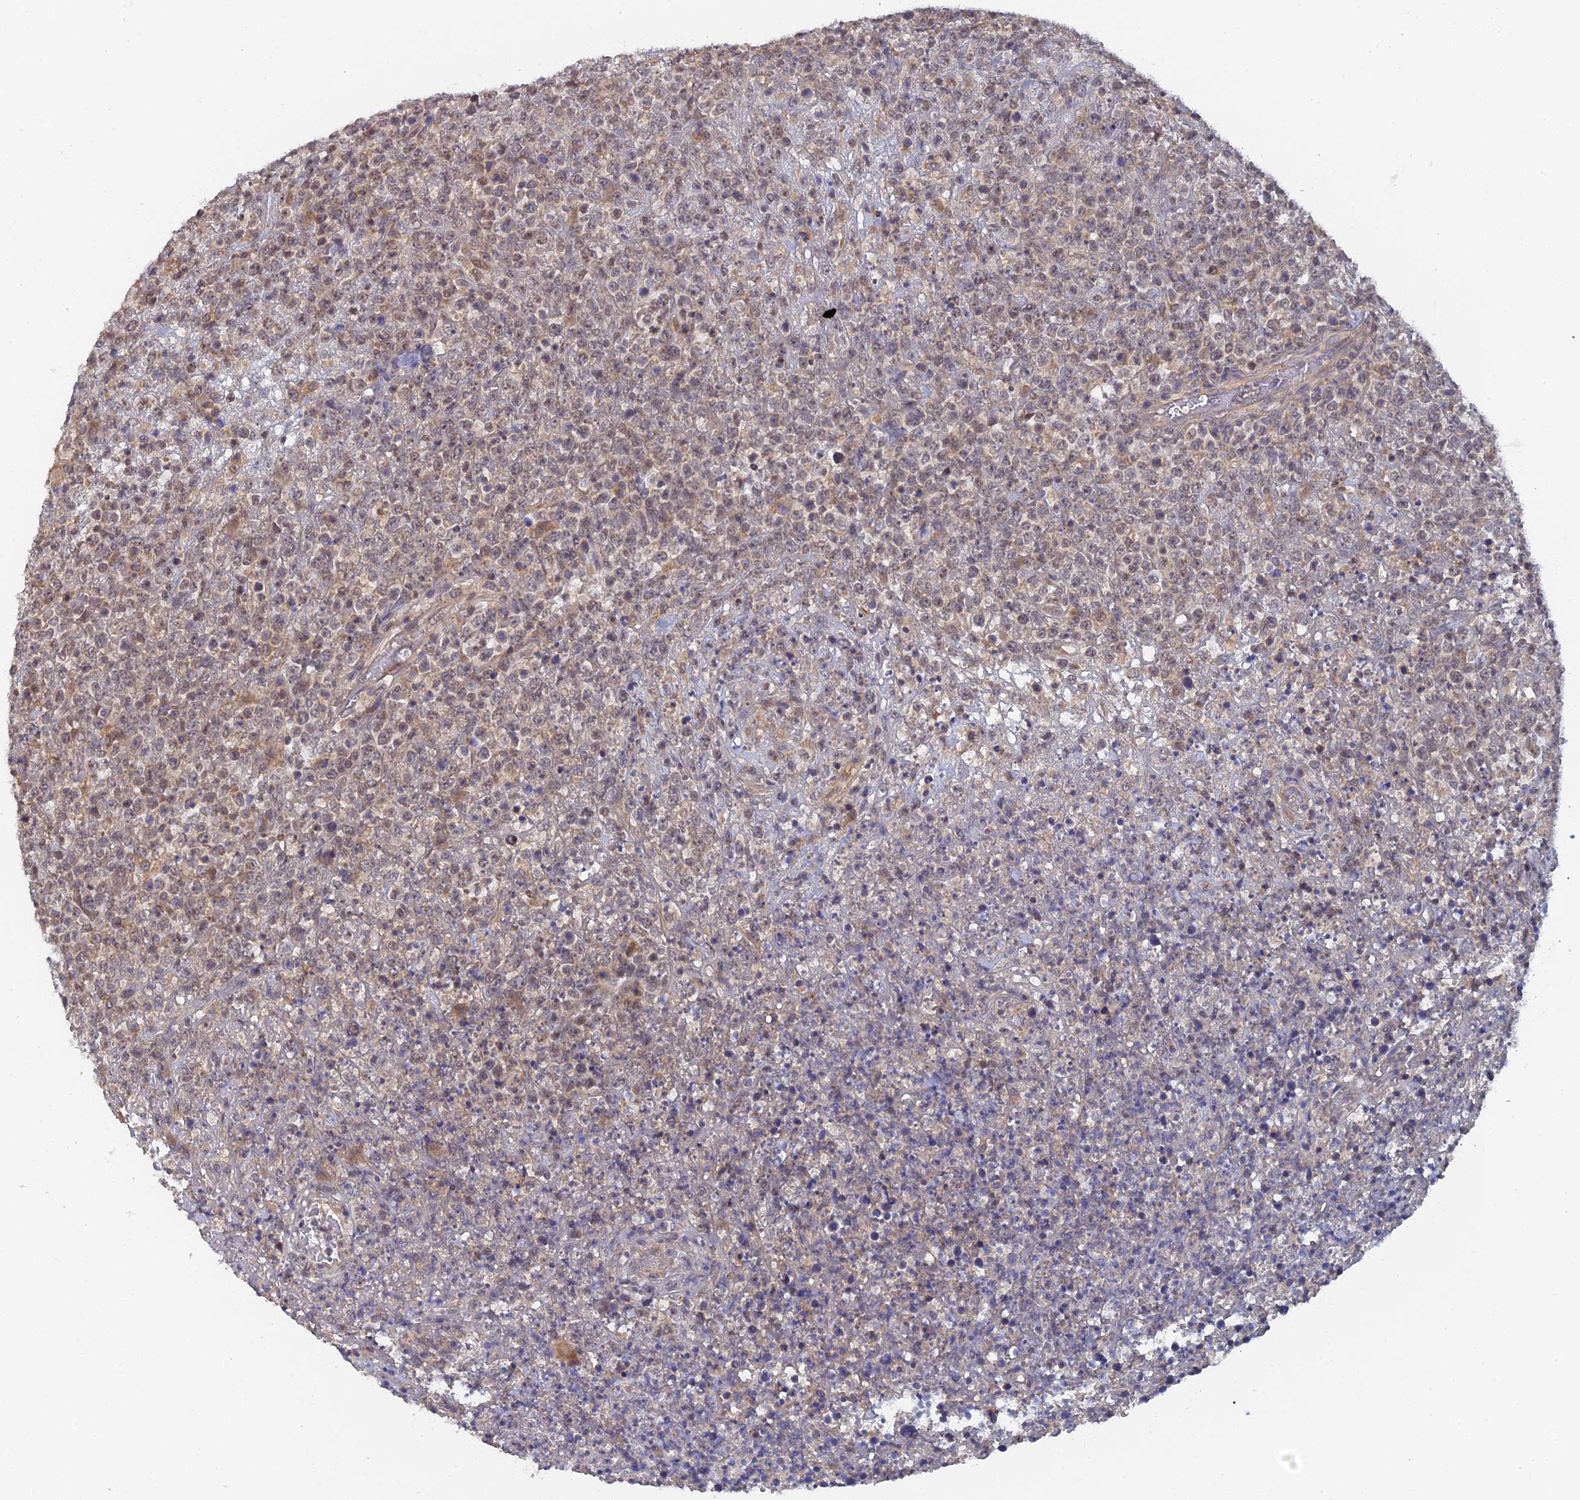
{"staining": {"intensity": "weak", "quantity": "<25%", "location": "cytoplasmic/membranous,nuclear"}, "tissue": "lymphoma", "cell_type": "Tumor cells", "image_type": "cancer", "snomed": [{"axis": "morphology", "description": "Malignant lymphoma, non-Hodgkin's type, High grade"}, {"axis": "topography", "description": "Colon"}], "caption": "Tumor cells are negative for brown protein staining in high-grade malignant lymphoma, non-Hodgkin's type.", "gene": "MIGA2", "patient": {"sex": "female", "age": 53}}